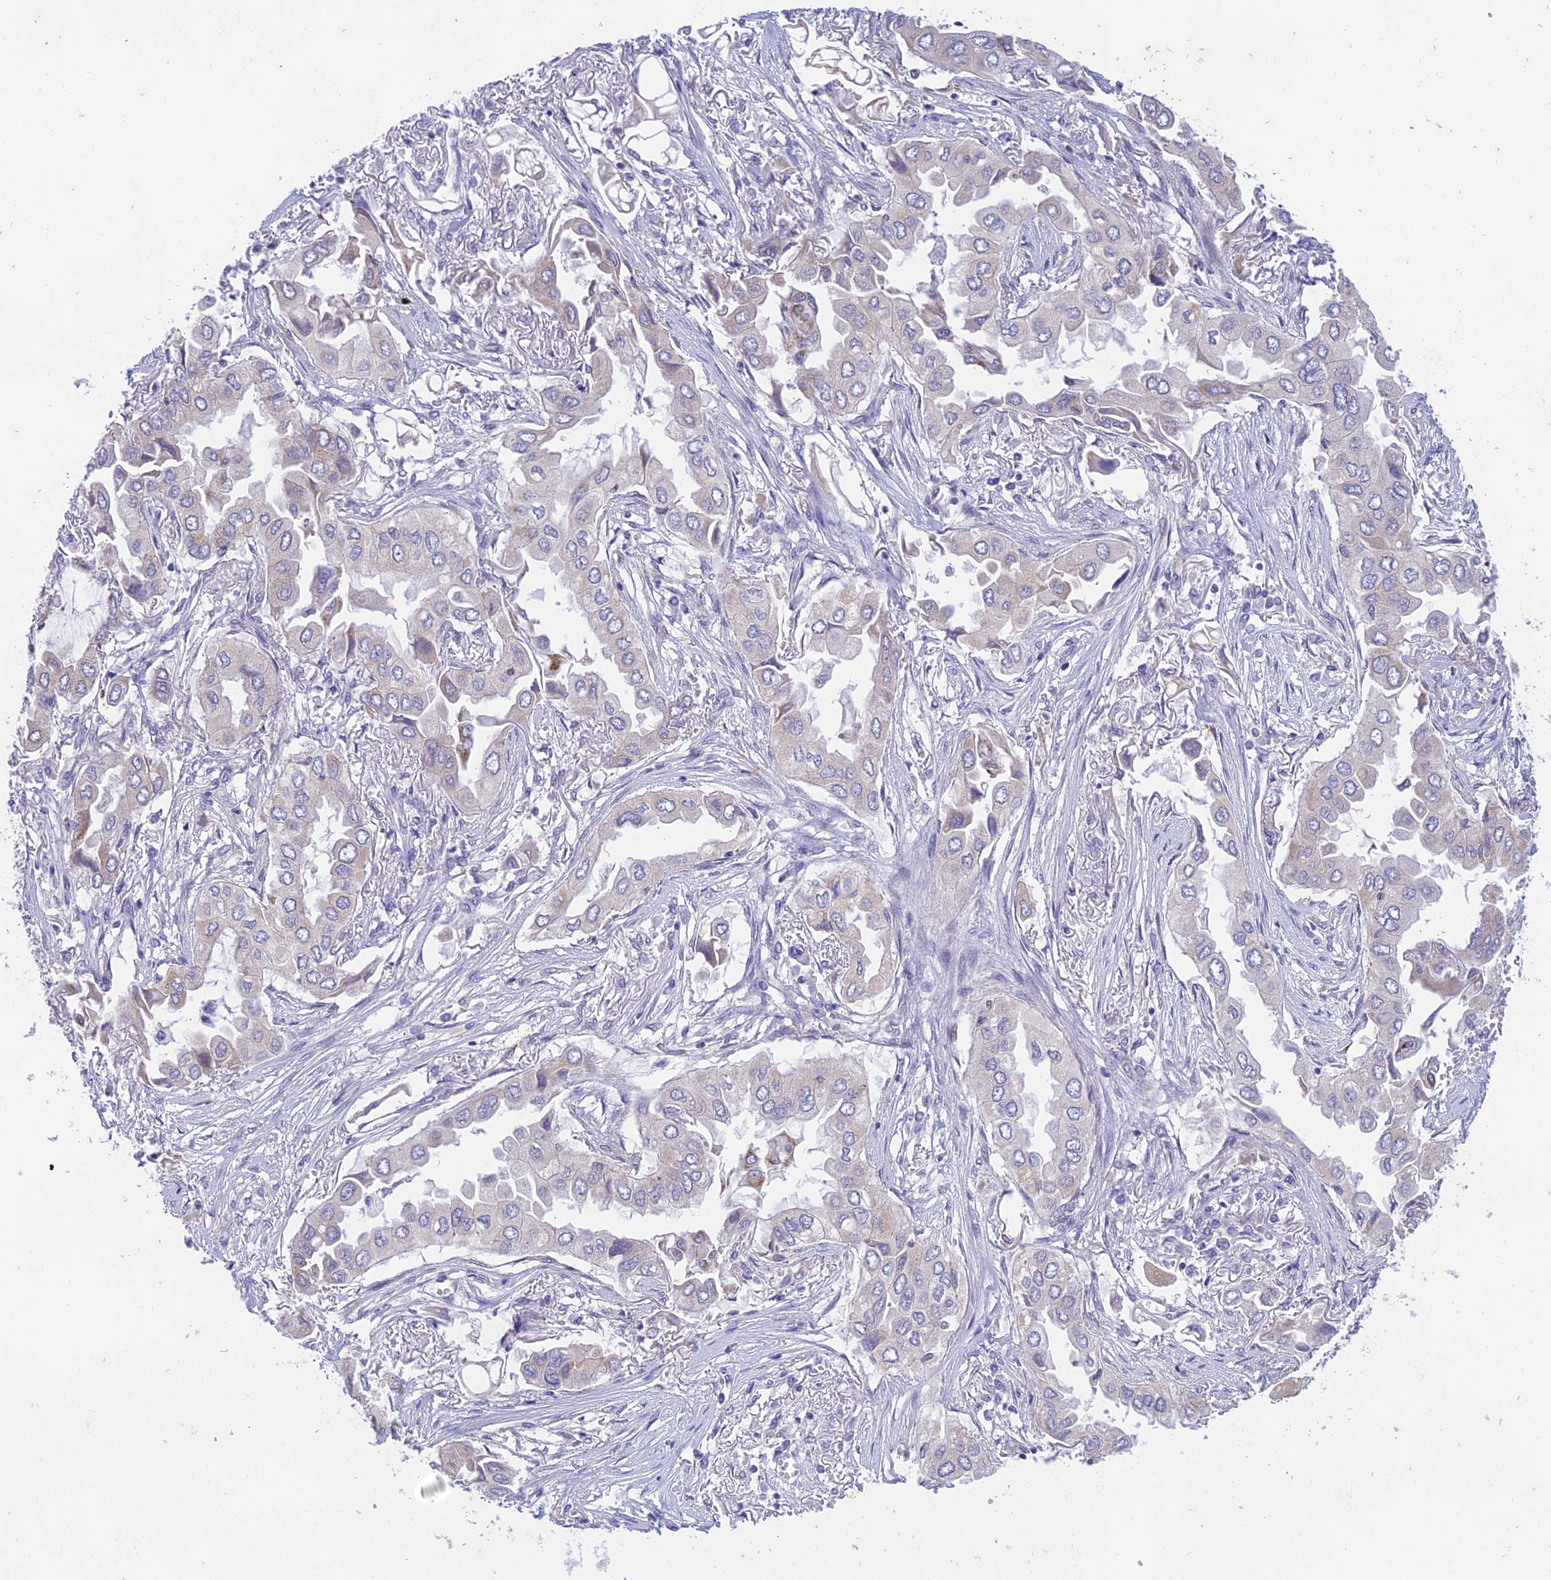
{"staining": {"intensity": "negative", "quantity": "none", "location": "none"}, "tissue": "lung cancer", "cell_type": "Tumor cells", "image_type": "cancer", "snomed": [{"axis": "morphology", "description": "Adenocarcinoma, NOS"}, {"axis": "topography", "description": "Lung"}], "caption": "Immunohistochemical staining of lung adenocarcinoma exhibits no significant expression in tumor cells.", "gene": "PTCD2", "patient": {"sex": "female", "age": 76}}